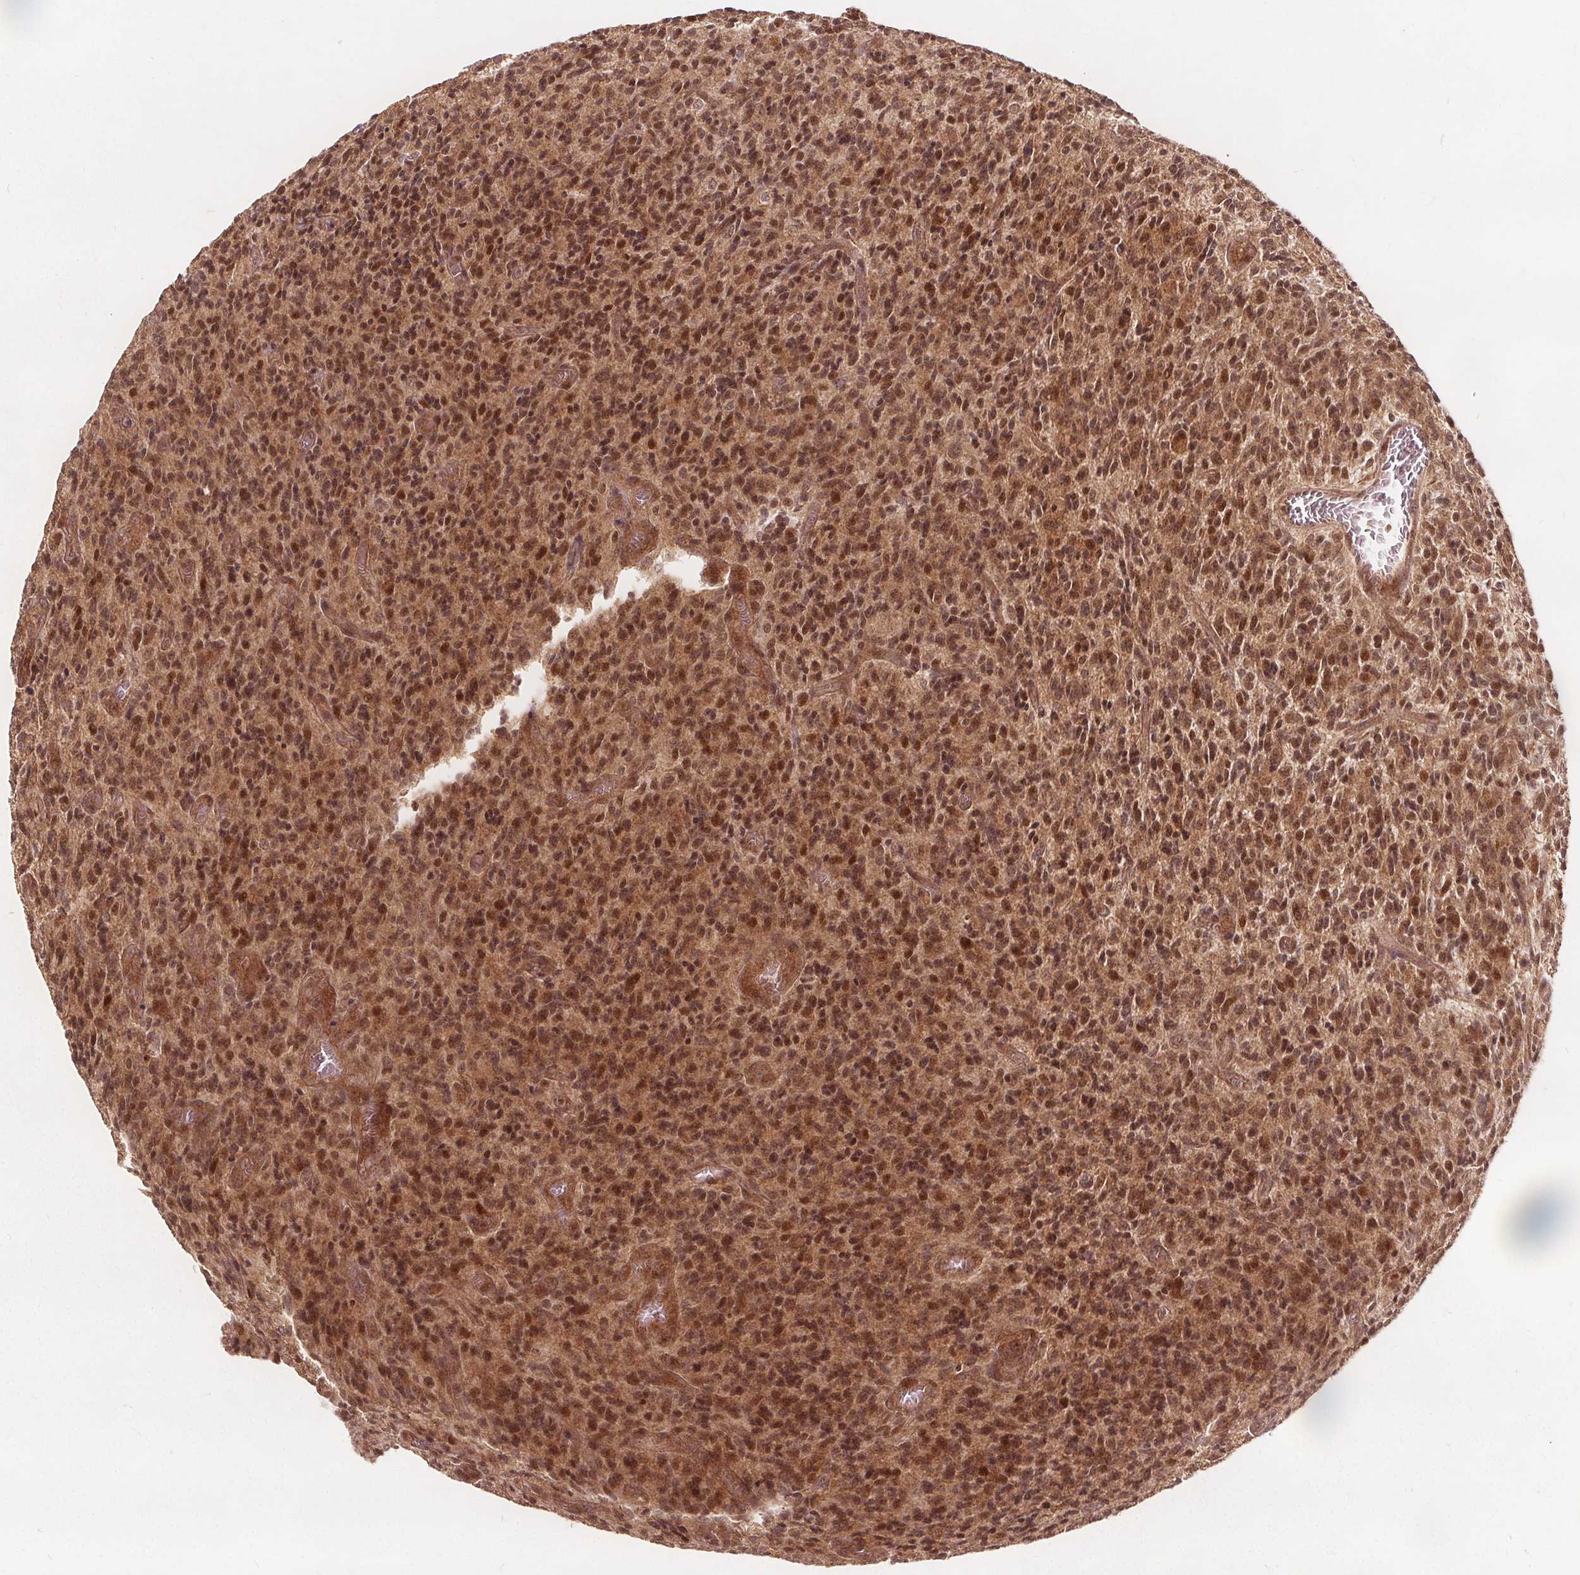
{"staining": {"intensity": "moderate", "quantity": ">75%", "location": "cytoplasmic/membranous,nuclear"}, "tissue": "glioma", "cell_type": "Tumor cells", "image_type": "cancer", "snomed": [{"axis": "morphology", "description": "Glioma, malignant, High grade"}, {"axis": "topography", "description": "Brain"}], "caption": "Tumor cells demonstrate medium levels of moderate cytoplasmic/membranous and nuclear positivity in approximately >75% of cells in glioma.", "gene": "PPP1CB", "patient": {"sex": "male", "age": 76}}